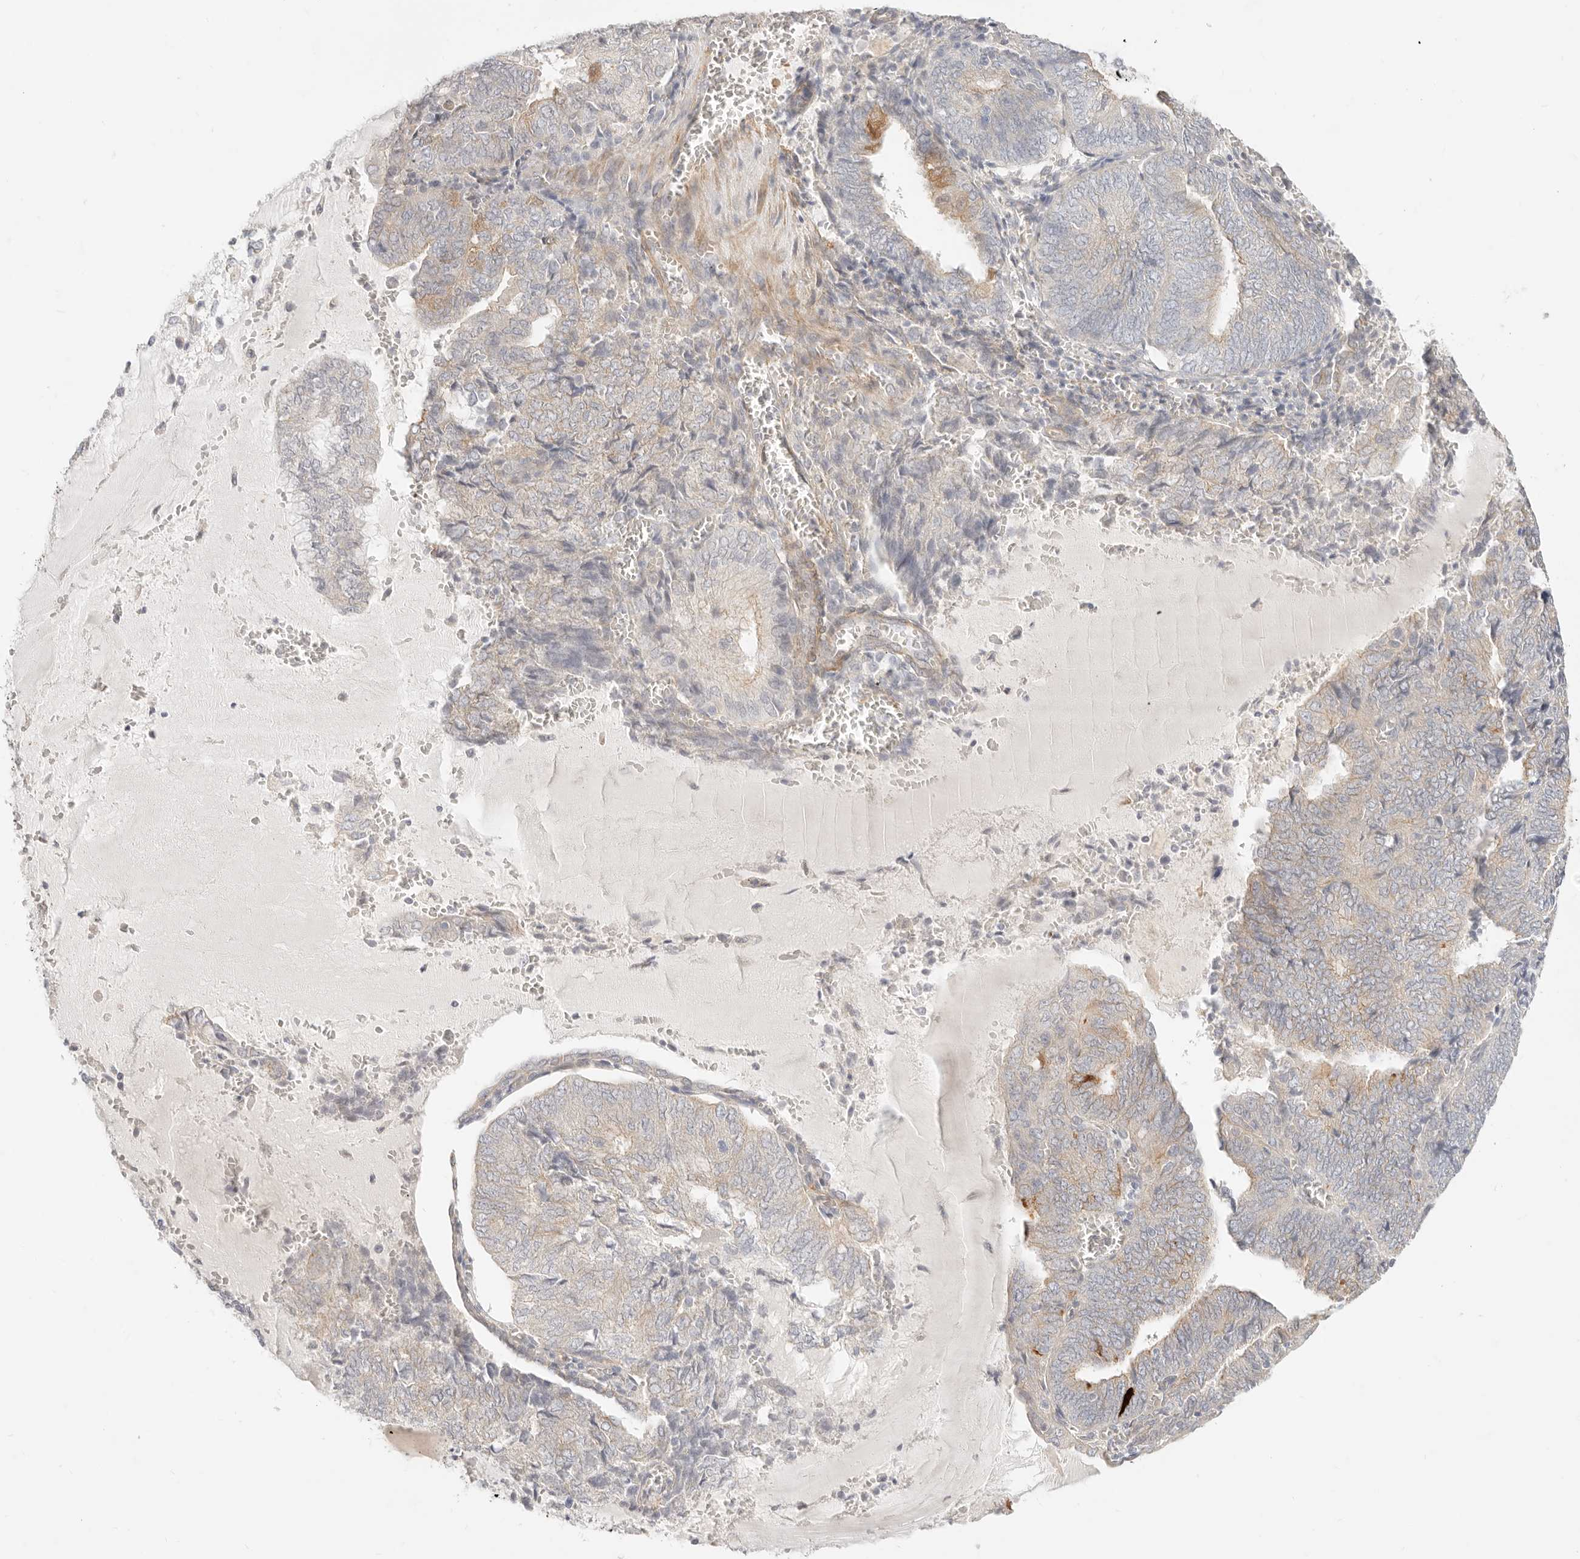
{"staining": {"intensity": "weak", "quantity": "25%-75%", "location": "cytoplasmic/membranous"}, "tissue": "endometrial cancer", "cell_type": "Tumor cells", "image_type": "cancer", "snomed": [{"axis": "morphology", "description": "Adenocarcinoma, NOS"}, {"axis": "topography", "description": "Endometrium"}], "caption": "Weak cytoplasmic/membranous expression is identified in about 25%-75% of tumor cells in endometrial cancer.", "gene": "UBXN10", "patient": {"sex": "female", "age": 81}}